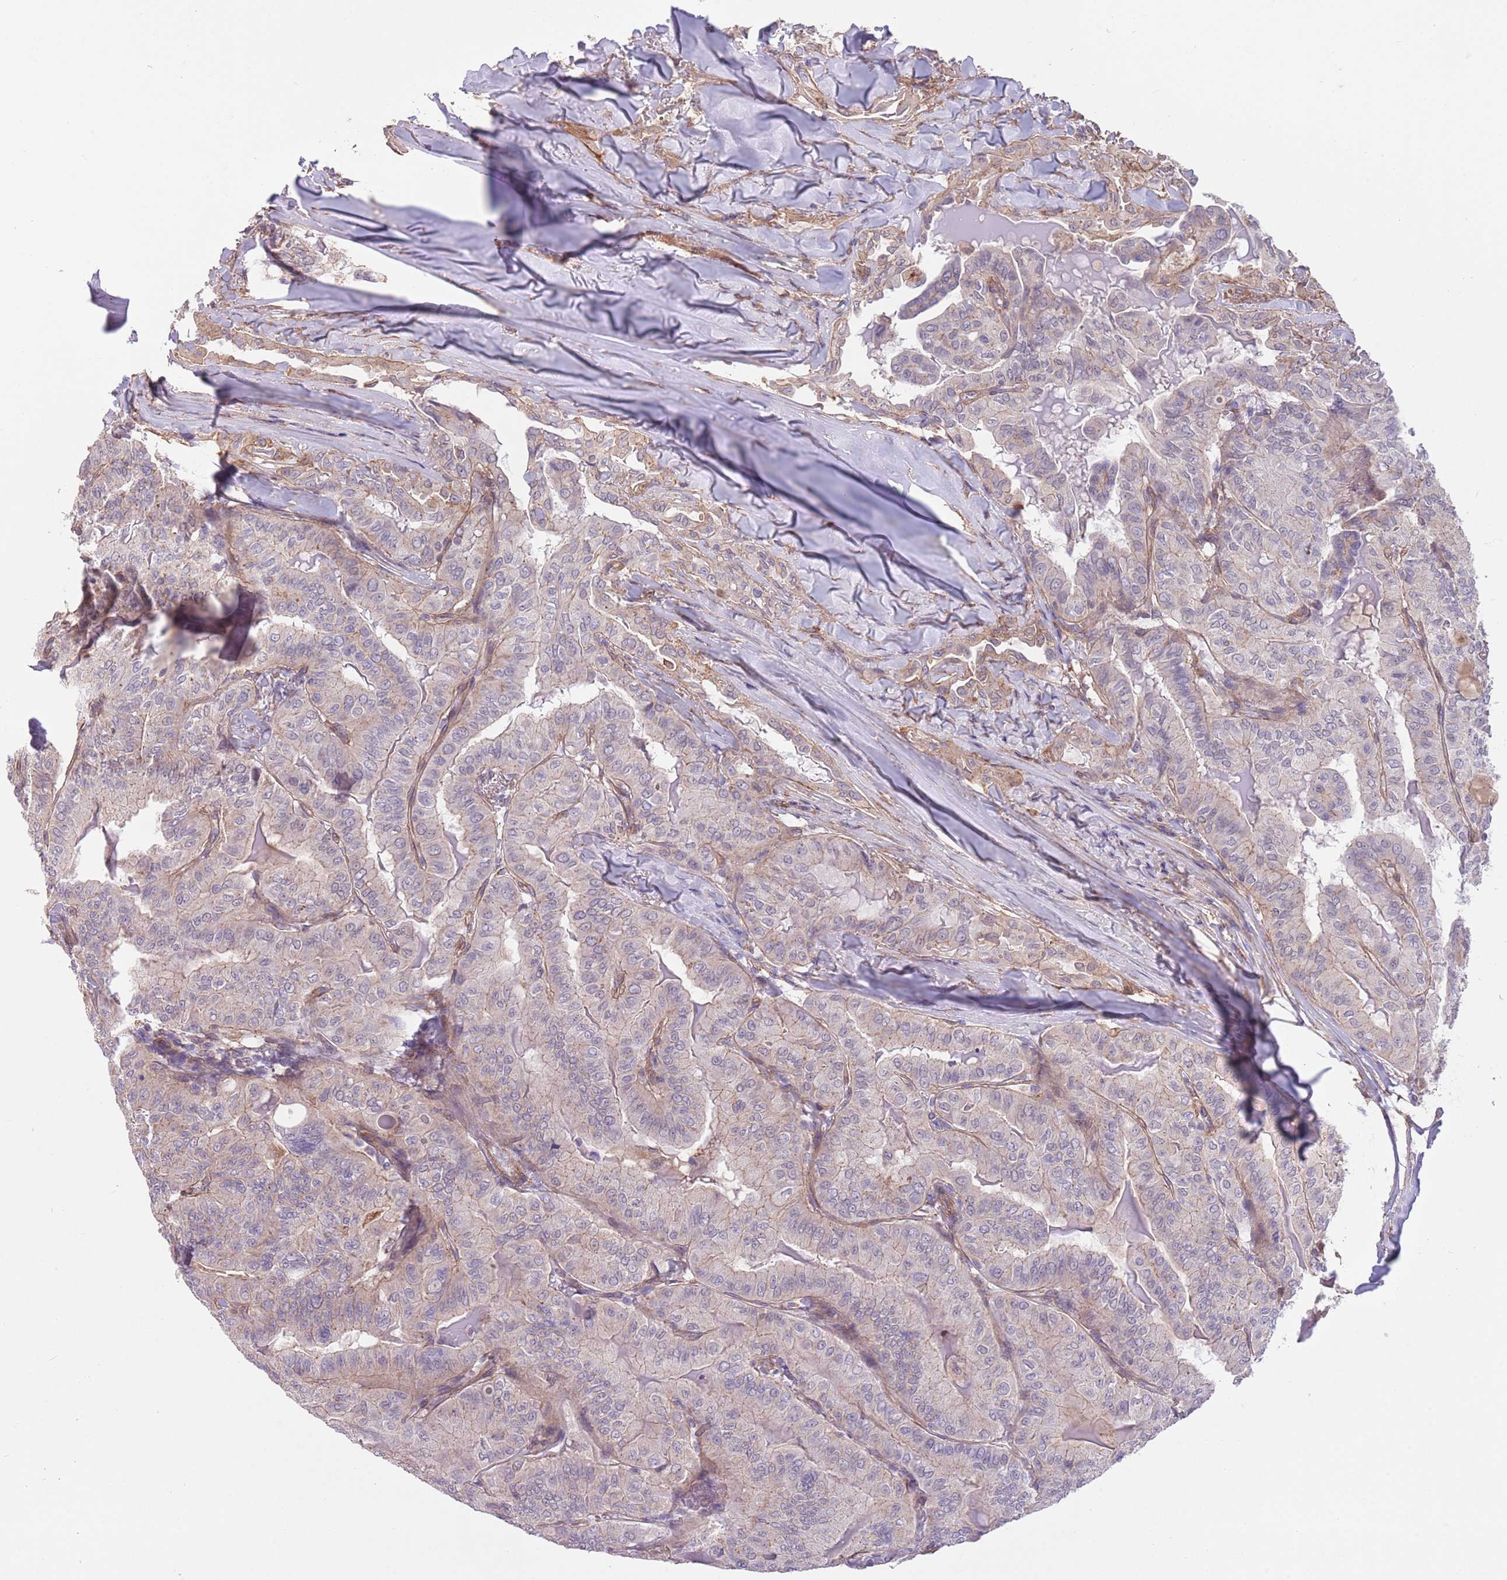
{"staining": {"intensity": "weak", "quantity": "<25%", "location": "cytoplasmic/membranous"}, "tissue": "thyroid cancer", "cell_type": "Tumor cells", "image_type": "cancer", "snomed": [{"axis": "morphology", "description": "Papillary adenocarcinoma, NOS"}, {"axis": "topography", "description": "Thyroid gland"}], "caption": "A high-resolution micrograph shows immunohistochemistry staining of thyroid cancer, which shows no significant expression in tumor cells. (DAB (3,3'-diaminobenzidine) IHC visualized using brightfield microscopy, high magnification).", "gene": "CREBZF", "patient": {"sex": "female", "age": 68}}